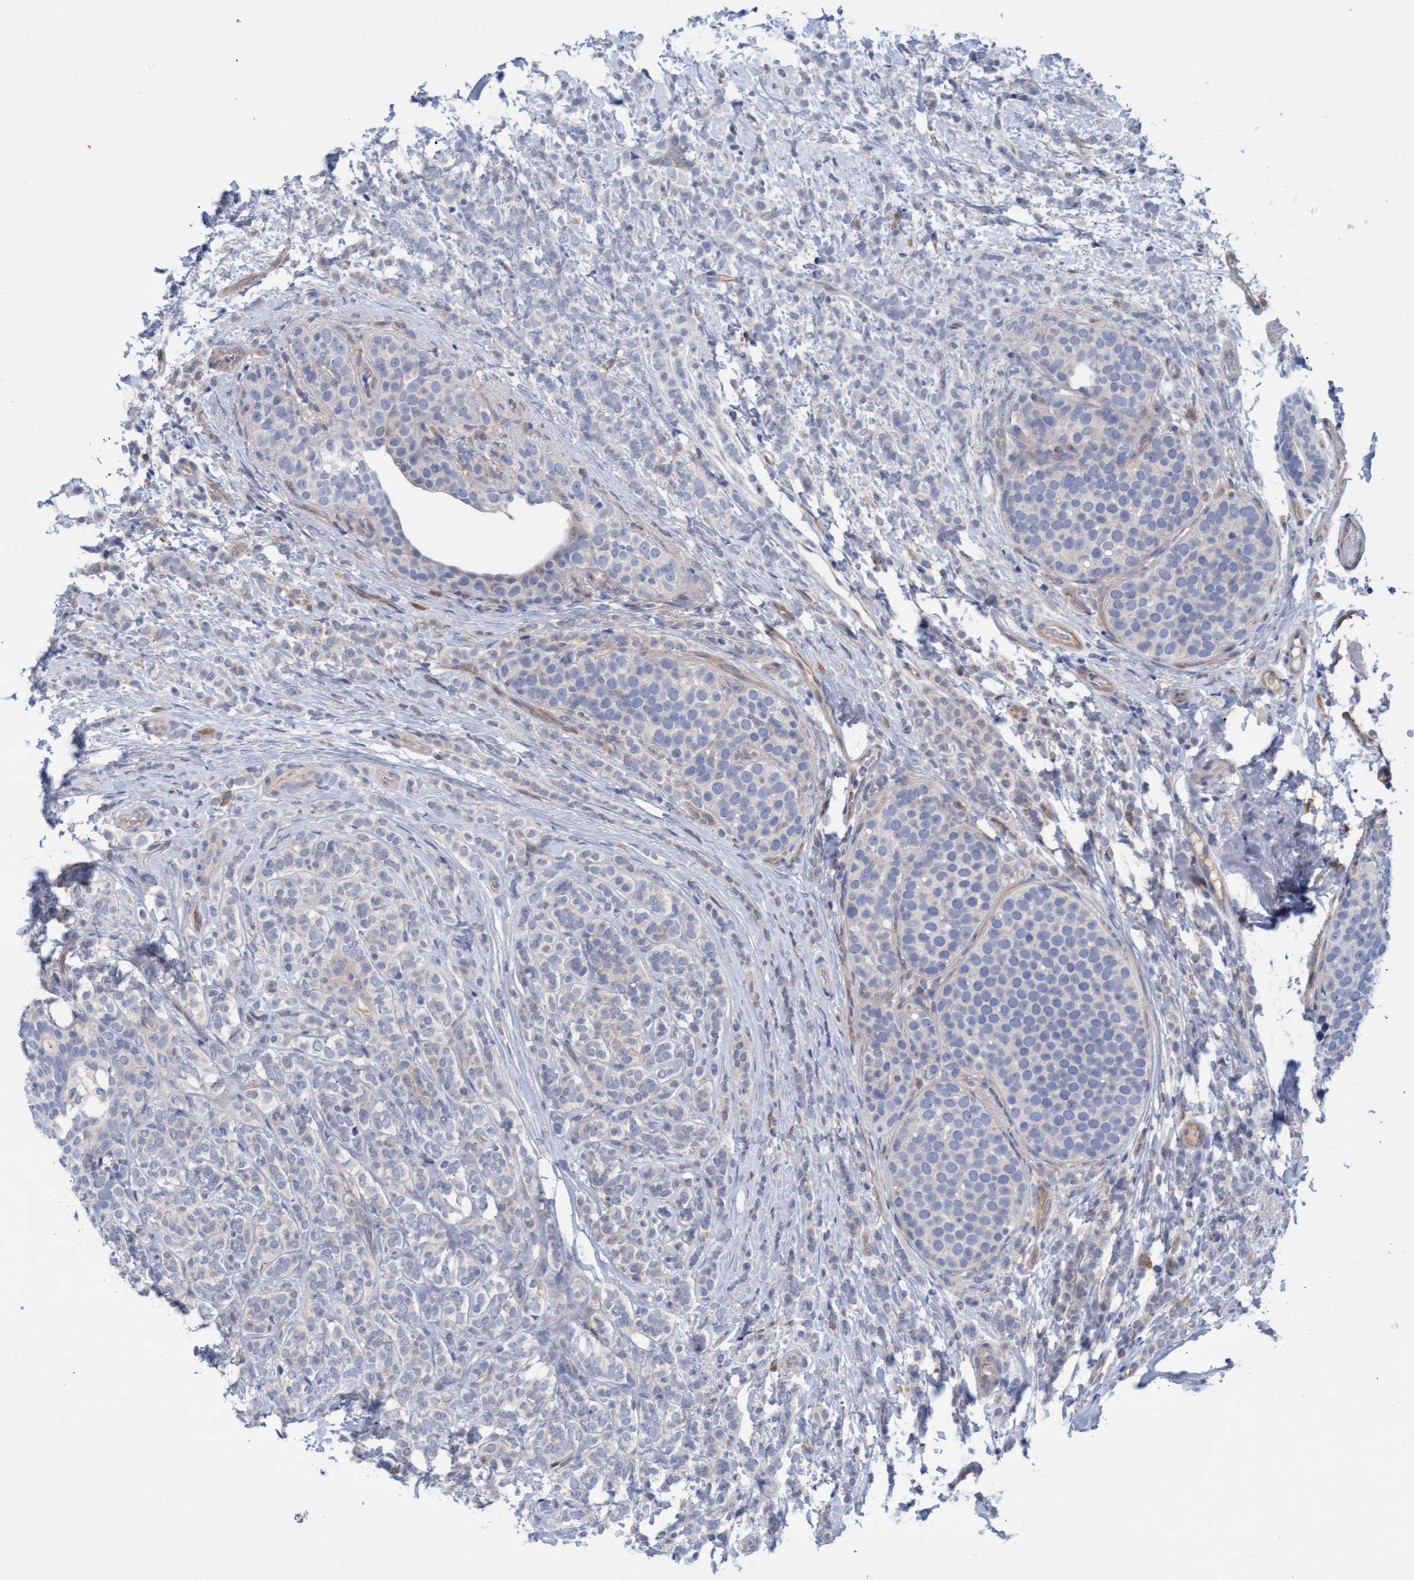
{"staining": {"intensity": "negative", "quantity": "none", "location": "none"}, "tissue": "breast cancer", "cell_type": "Tumor cells", "image_type": "cancer", "snomed": [{"axis": "morphology", "description": "Lobular carcinoma"}, {"axis": "topography", "description": "Breast"}], "caption": "Photomicrograph shows no significant protein staining in tumor cells of breast lobular carcinoma. (Stains: DAB (3,3'-diaminobenzidine) IHC with hematoxylin counter stain, Microscopy: brightfield microscopy at high magnification).", "gene": "STXBP1", "patient": {"sex": "female", "age": 50}}